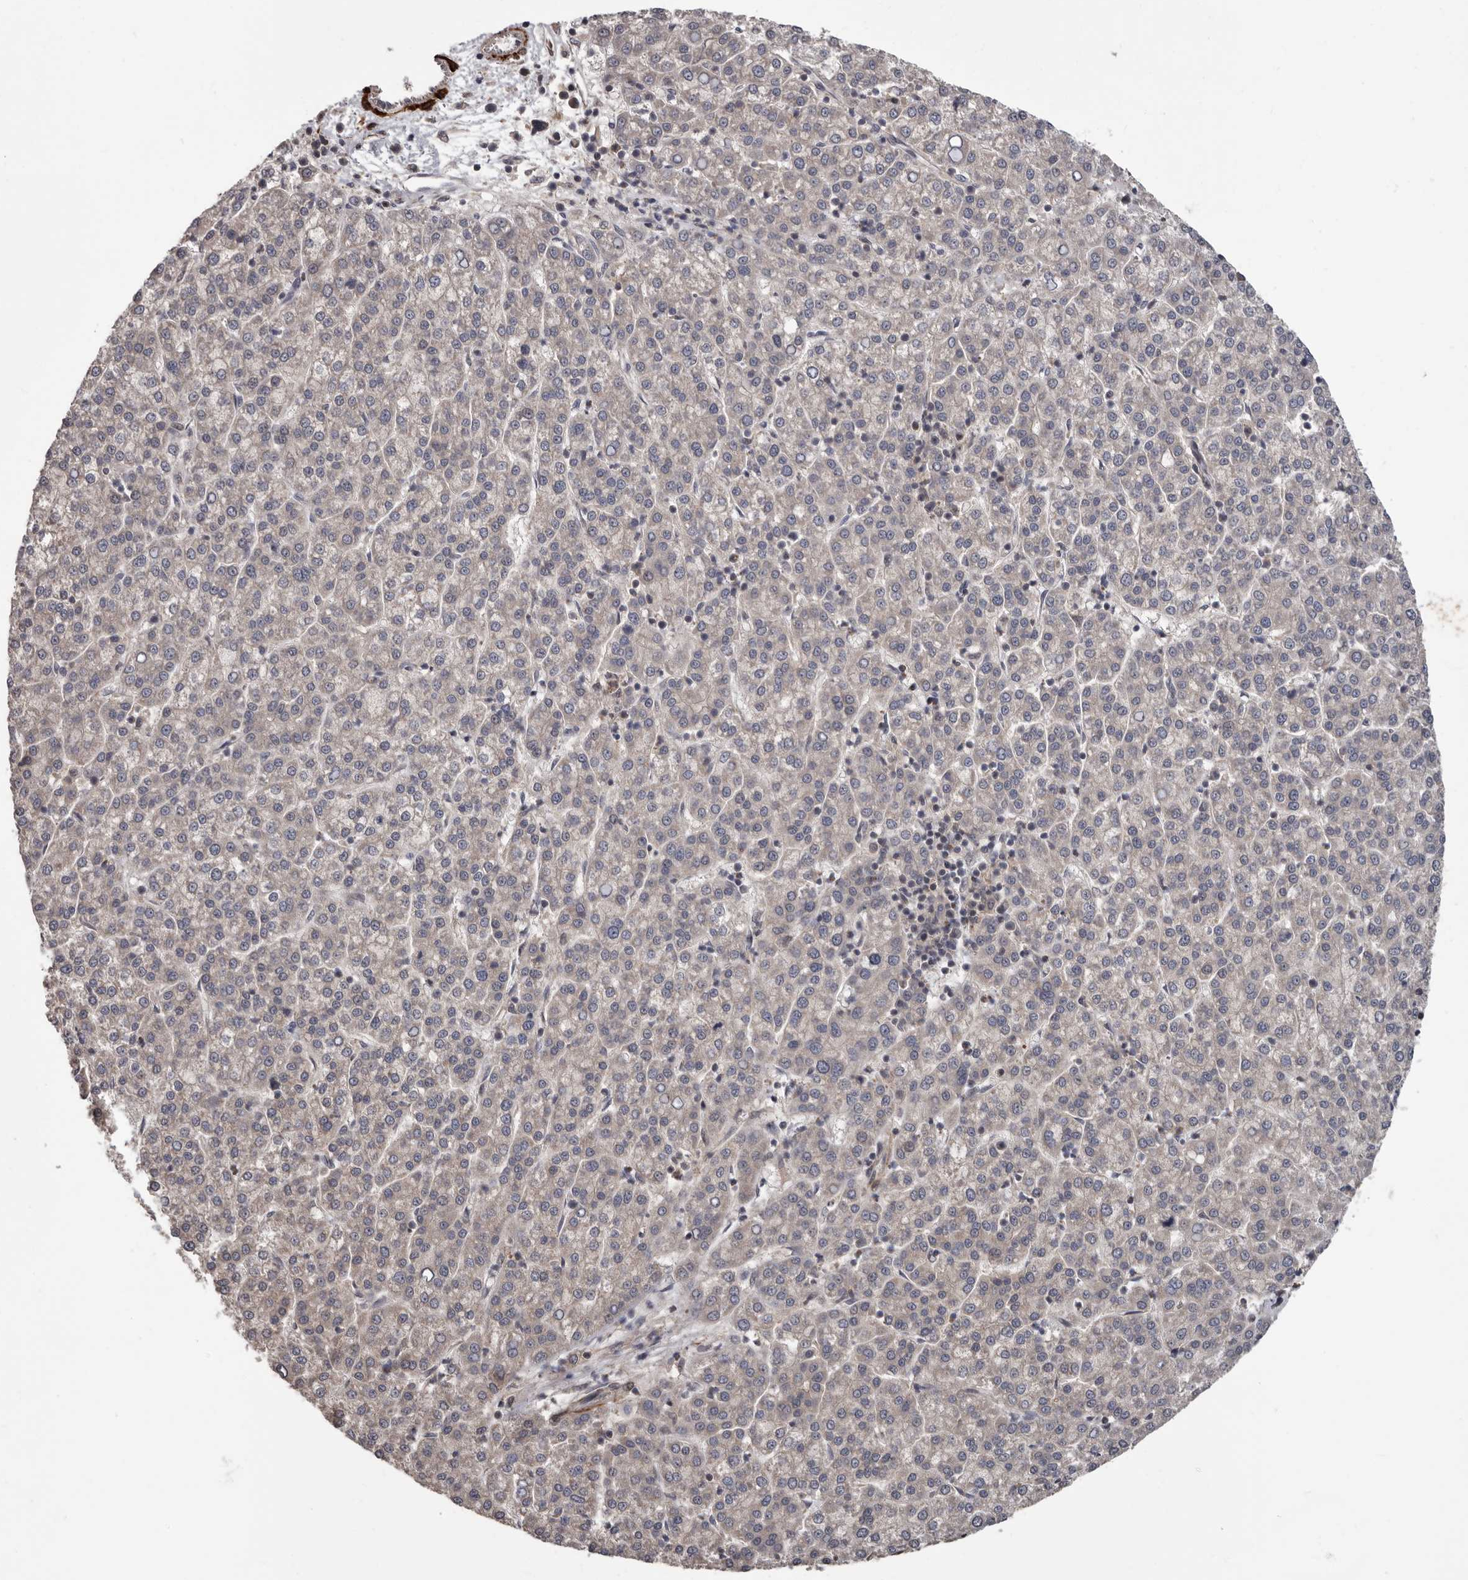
{"staining": {"intensity": "negative", "quantity": "none", "location": "none"}, "tissue": "liver cancer", "cell_type": "Tumor cells", "image_type": "cancer", "snomed": [{"axis": "morphology", "description": "Carcinoma, Hepatocellular, NOS"}, {"axis": "topography", "description": "Liver"}], "caption": "This is an IHC photomicrograph of human hepatocellular carcinoma (liver). There is no positivity in tumor cells.", "gene": "FGFR4", "patient": {"sex": "female", "age": 58}}